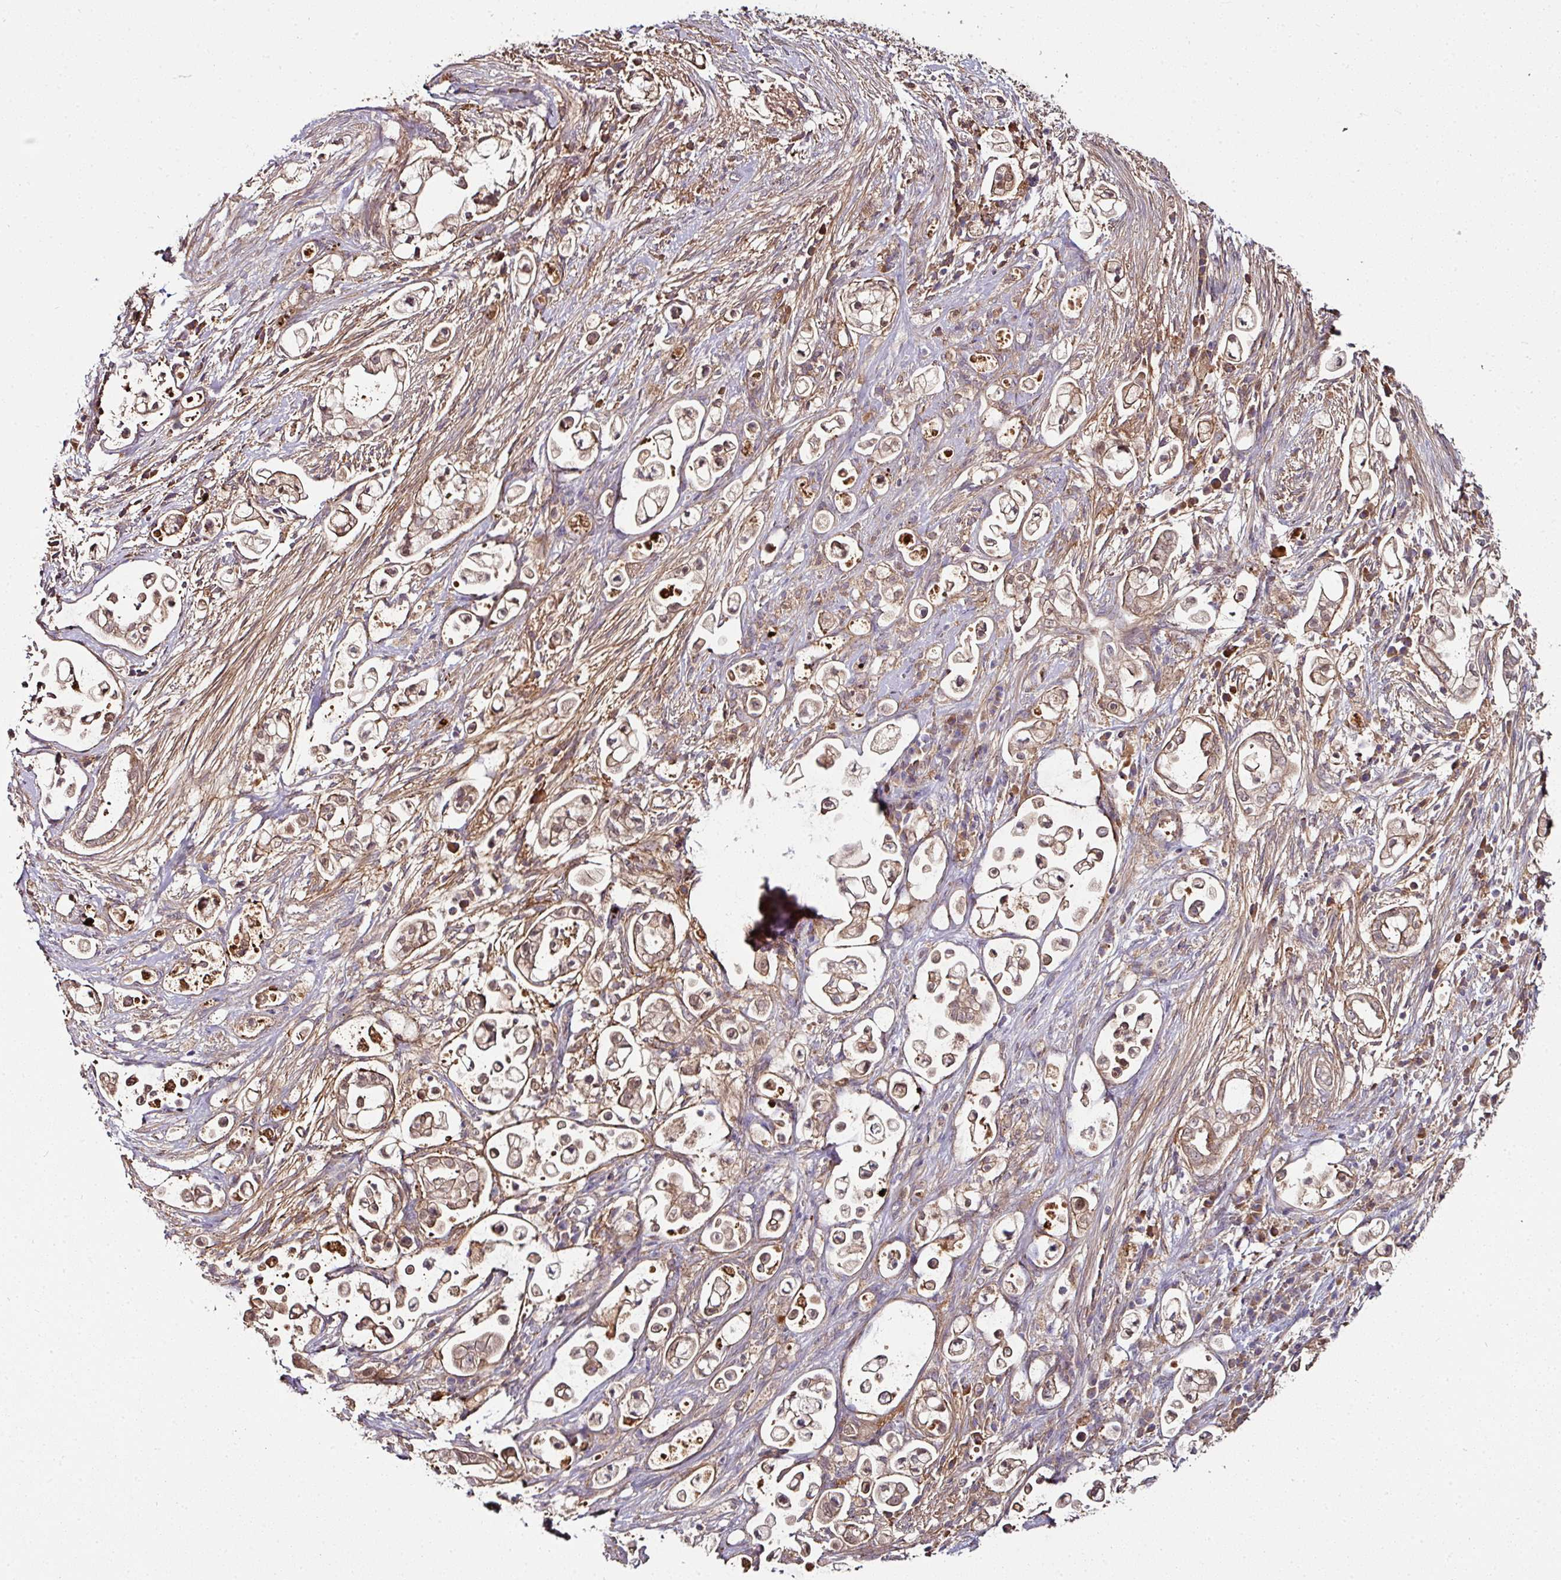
{"staining": {"intensity": "moderate", "quantity": "25%-75%", "location": "cytoplasmic/membranous"}, "tissue": "pancreatic cancer", "cell_type": "Tumor cells", "image_type": "cancer", "snomed": [{"axis": "morphology", "description": "Adenocarcinoma, NOS"}, {"axis": "topography", "description": "Pancreas"}], "caption": "A histopathology image of adenocarcinoma (pancreatic) stained for a protein shows moderate cytoplasmic/membranous brown staining in tumor cells. The staining was performed using DAB (3,3'-diaminobenzidine), with brown indicating positive protein expression. Nuclei are stained blue with hematoxylin.", "gene": "CTDSP2", "patient": {"sex": "female", "age": 69}}